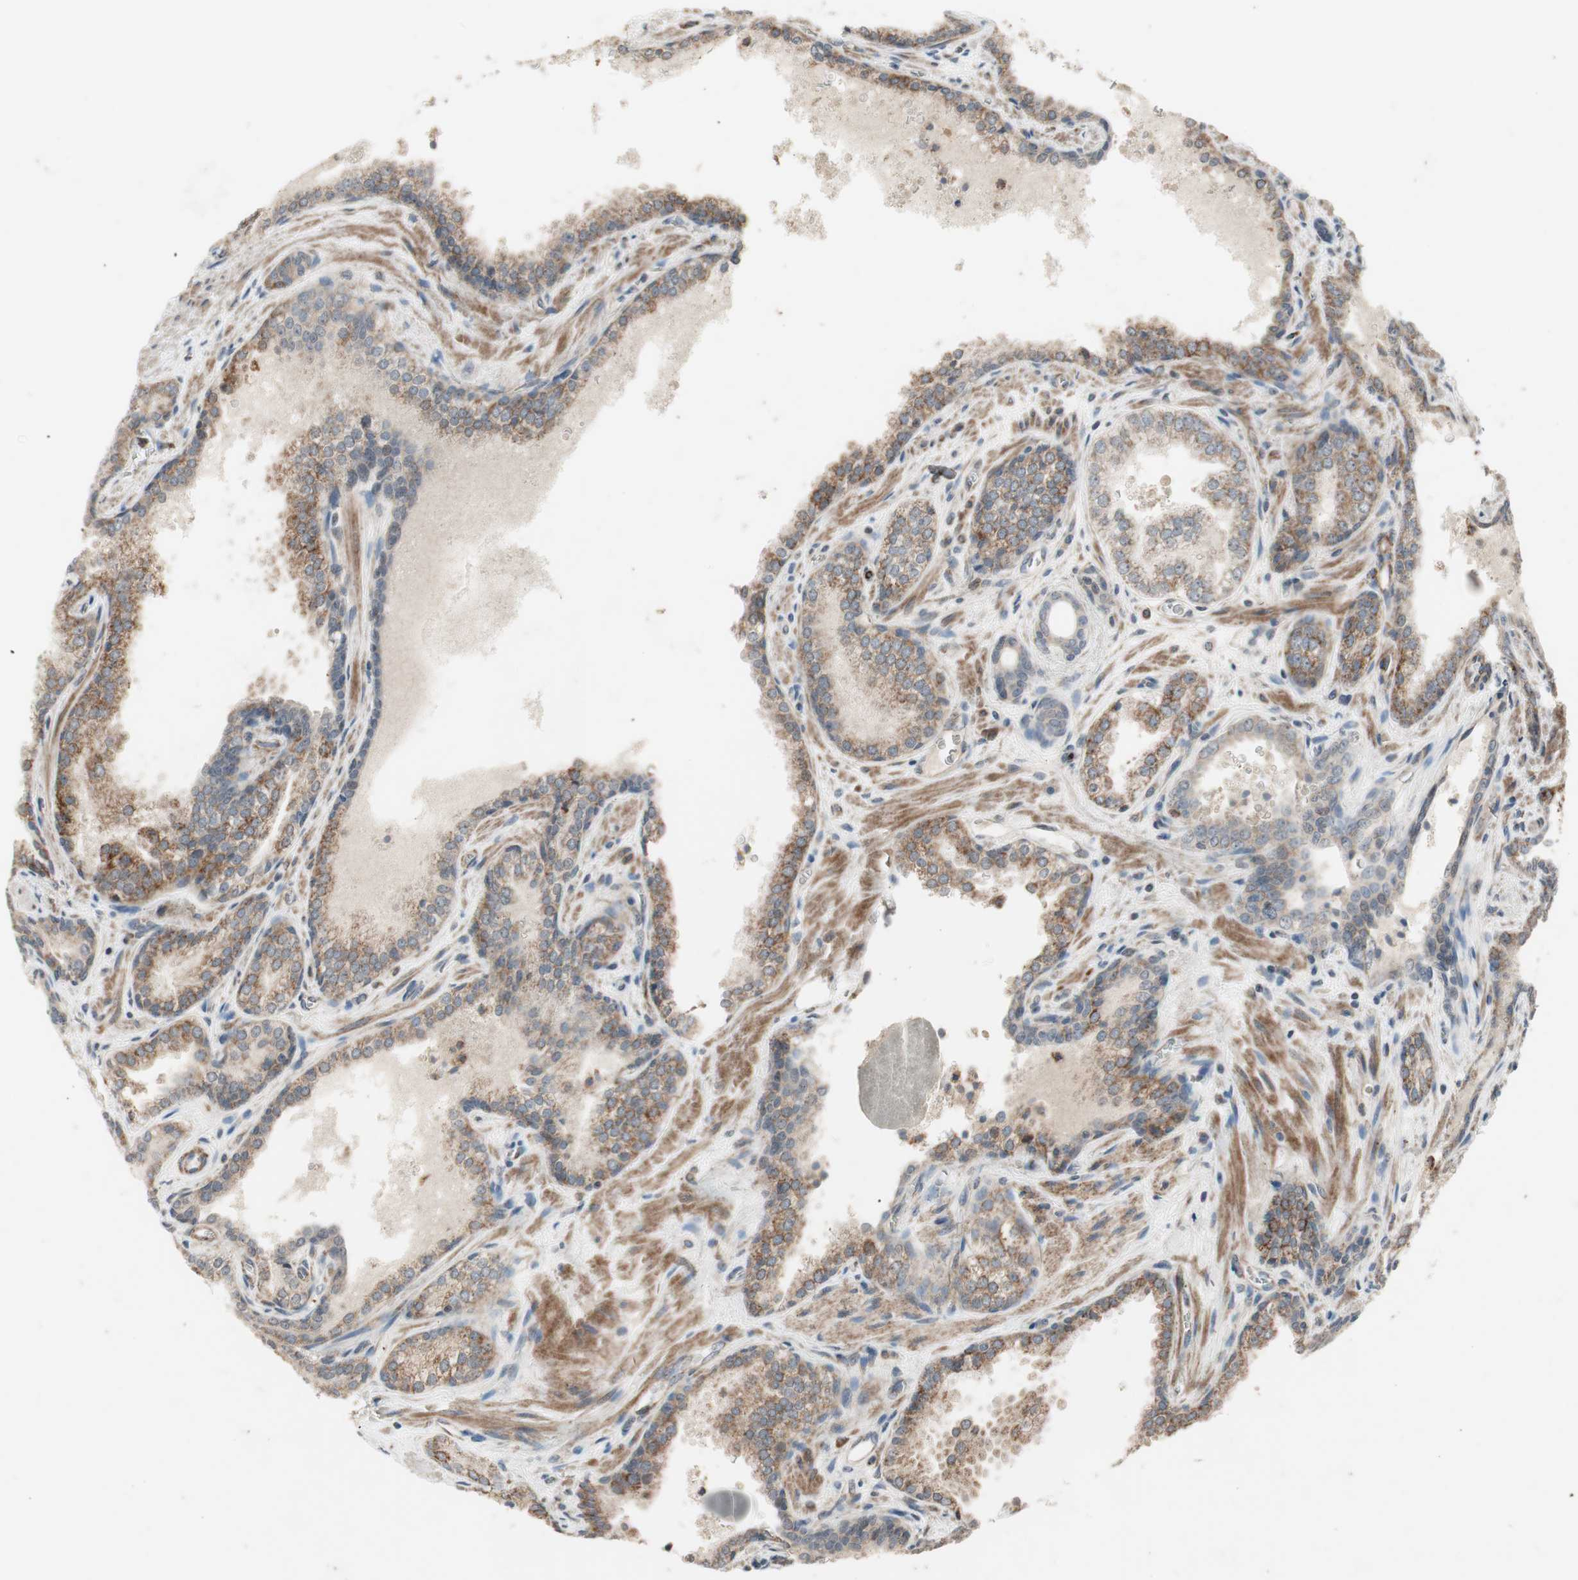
{"staining": {"intensity": "weak", "quantity": ">75%", "location": "cytoplasmic/membranous"}, "tissue": "prostate cancer", "cell_type": "Tumor cells", "image_type": "cancer", "snomed": [{"axis": "morphology", "description": "Adenocarcinoma, Low grade"}, {"axis": "topography", "description": "Prostate"}], "caption": "An image showing weak cytoplasmic/membranous positivity in about >75% of tumor cells in low-grade adenocarcinoma (prostate), as visualized by brown immunohistochemical staining.", "gene": "CPT1A", "patient": {"sex": "male", "age": 60}}